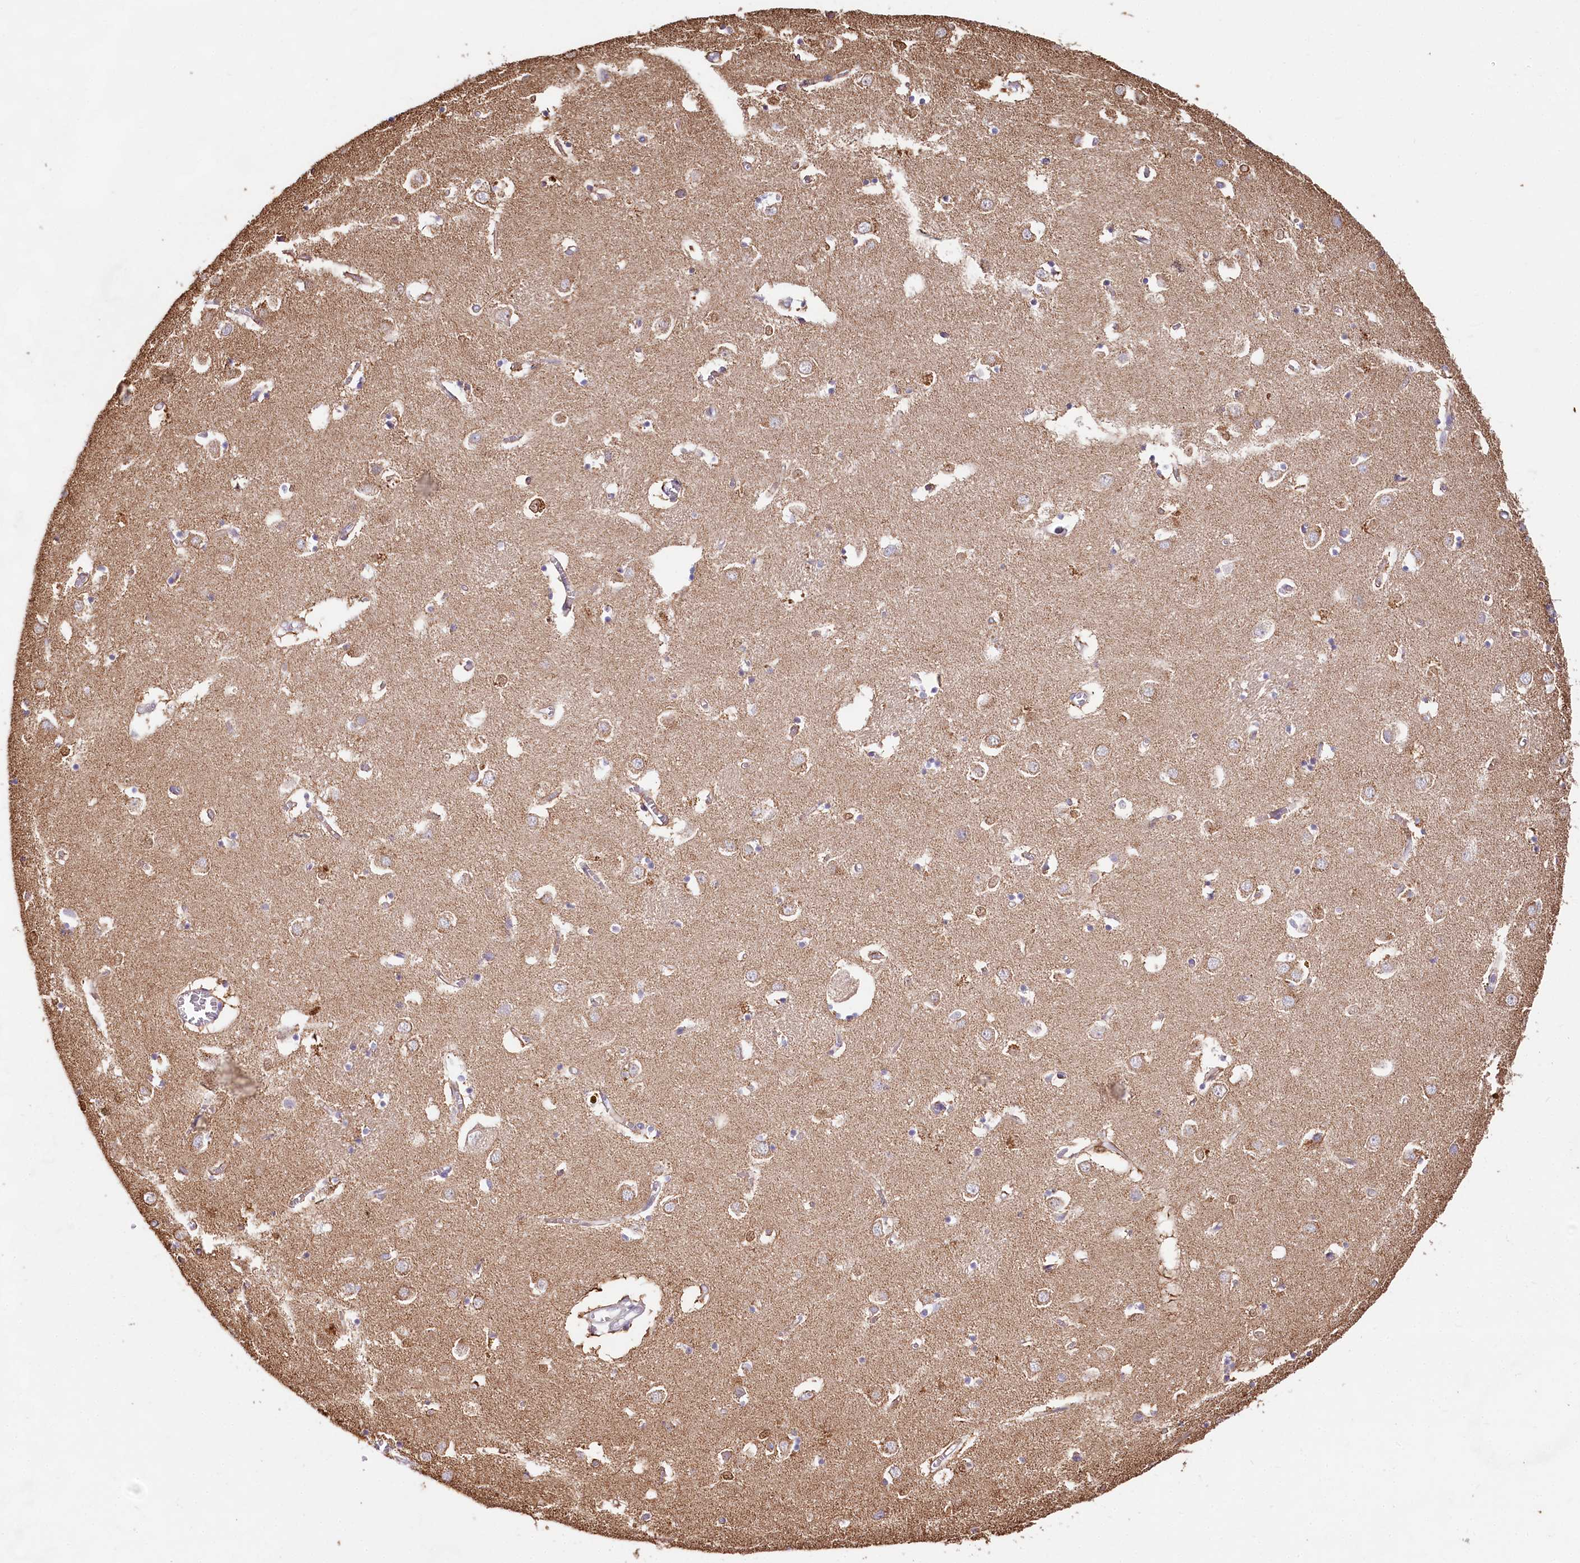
{"staining": {"intensity": "weak", "quantity": "25%-75%", "location": "cytoplasmic/membranous"}, "tissue": "caudate", "cell_type": "Glial cells", "image_type": "normal", "snomed": [{"axis": "morphology", "description": "Normal tissue, NOS"}, {"axis": "topography", "description": "Lateral ventricle wall"}], "caption": "This histopathology image displays immunohistochemistry (IHC) staining of benign human caudate, with low weak cytoplasmic/membranous expression in about 25%-75% of glial cells.", "gene": "TASOR2", "patient": {"sex": "male", "age": 70}}